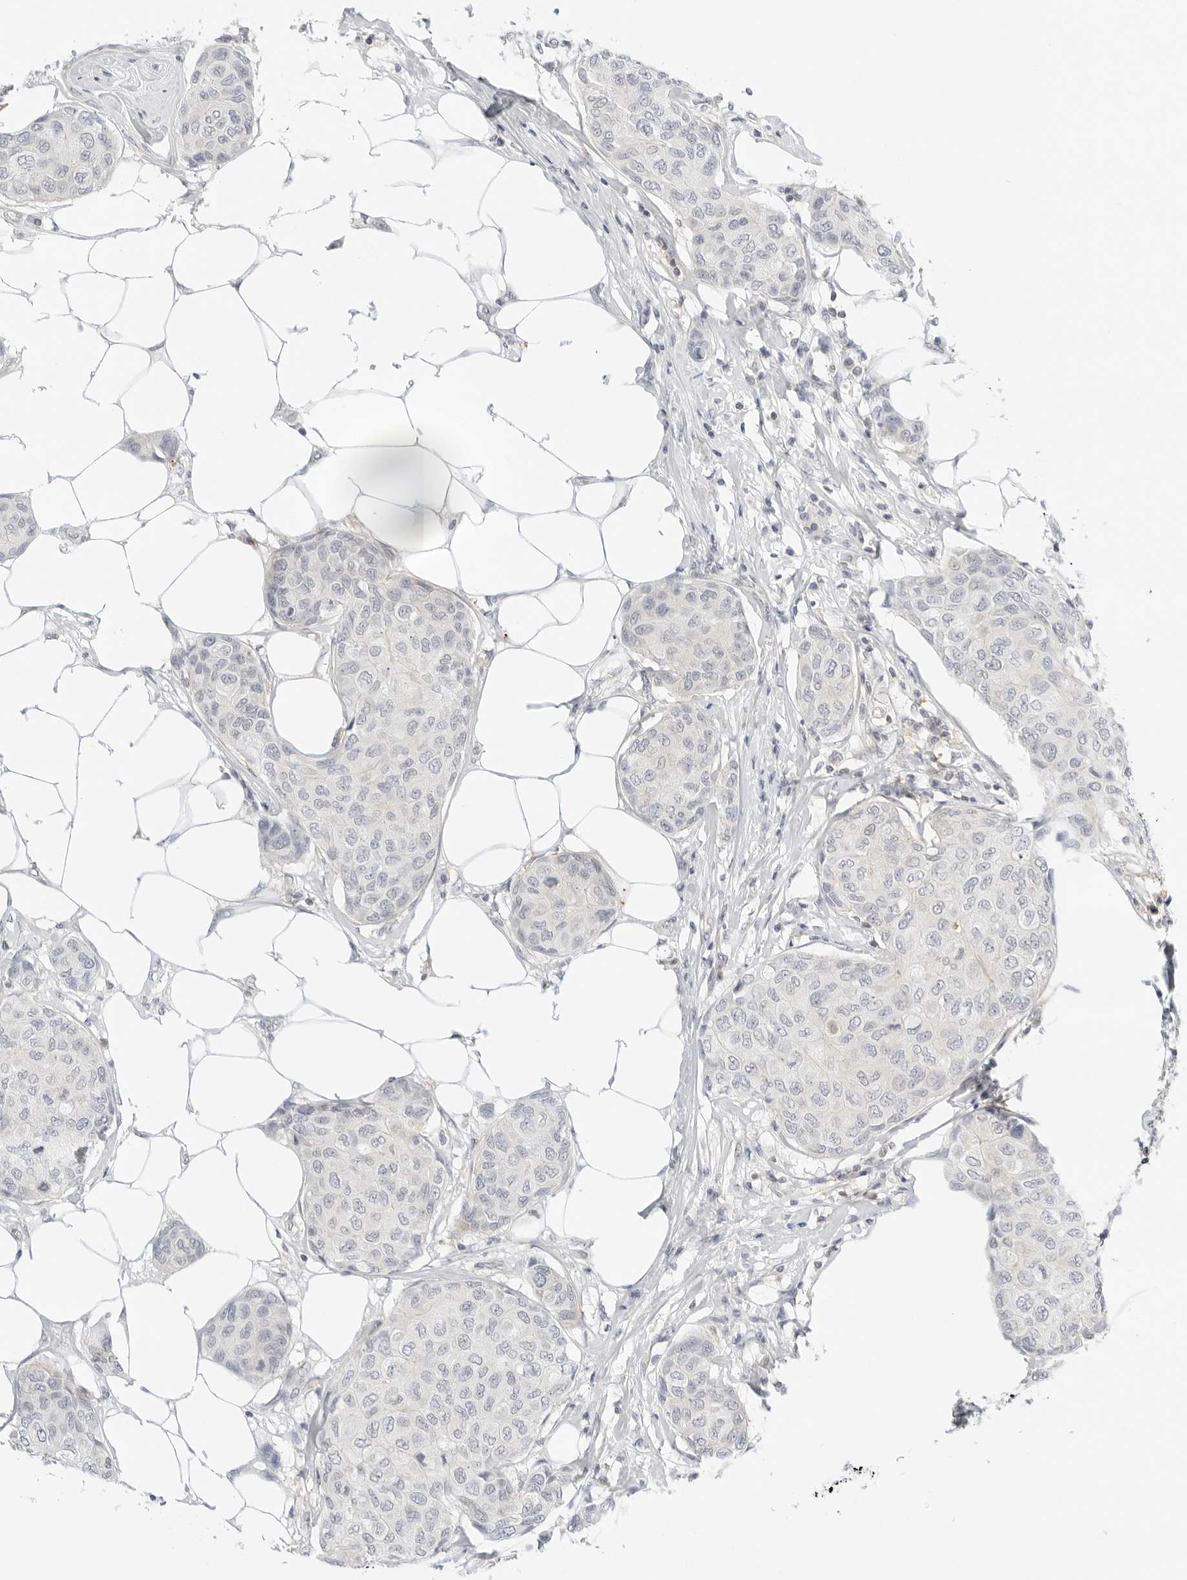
{"staining": {"intensity": "negative", "quantity": "none", "location": "none"}, "tissue": "breast cancer", "cell_type": "Tumor cells", "image_type": "cancer", "snomed": [{"axis": "morphology", "description": "Duct carcinoma"}, {"axis": "topography", "description": "Breast"}], "caption": "This photomicrograph is of breast cancer stained with immunohistochemistry (IHC) to label a protein in brown with the nuclei are counter-stained blue. There is no positivity in tumor cells.", "gene": "OSCP1", "patient": {"sex": "female", "age": 80}}